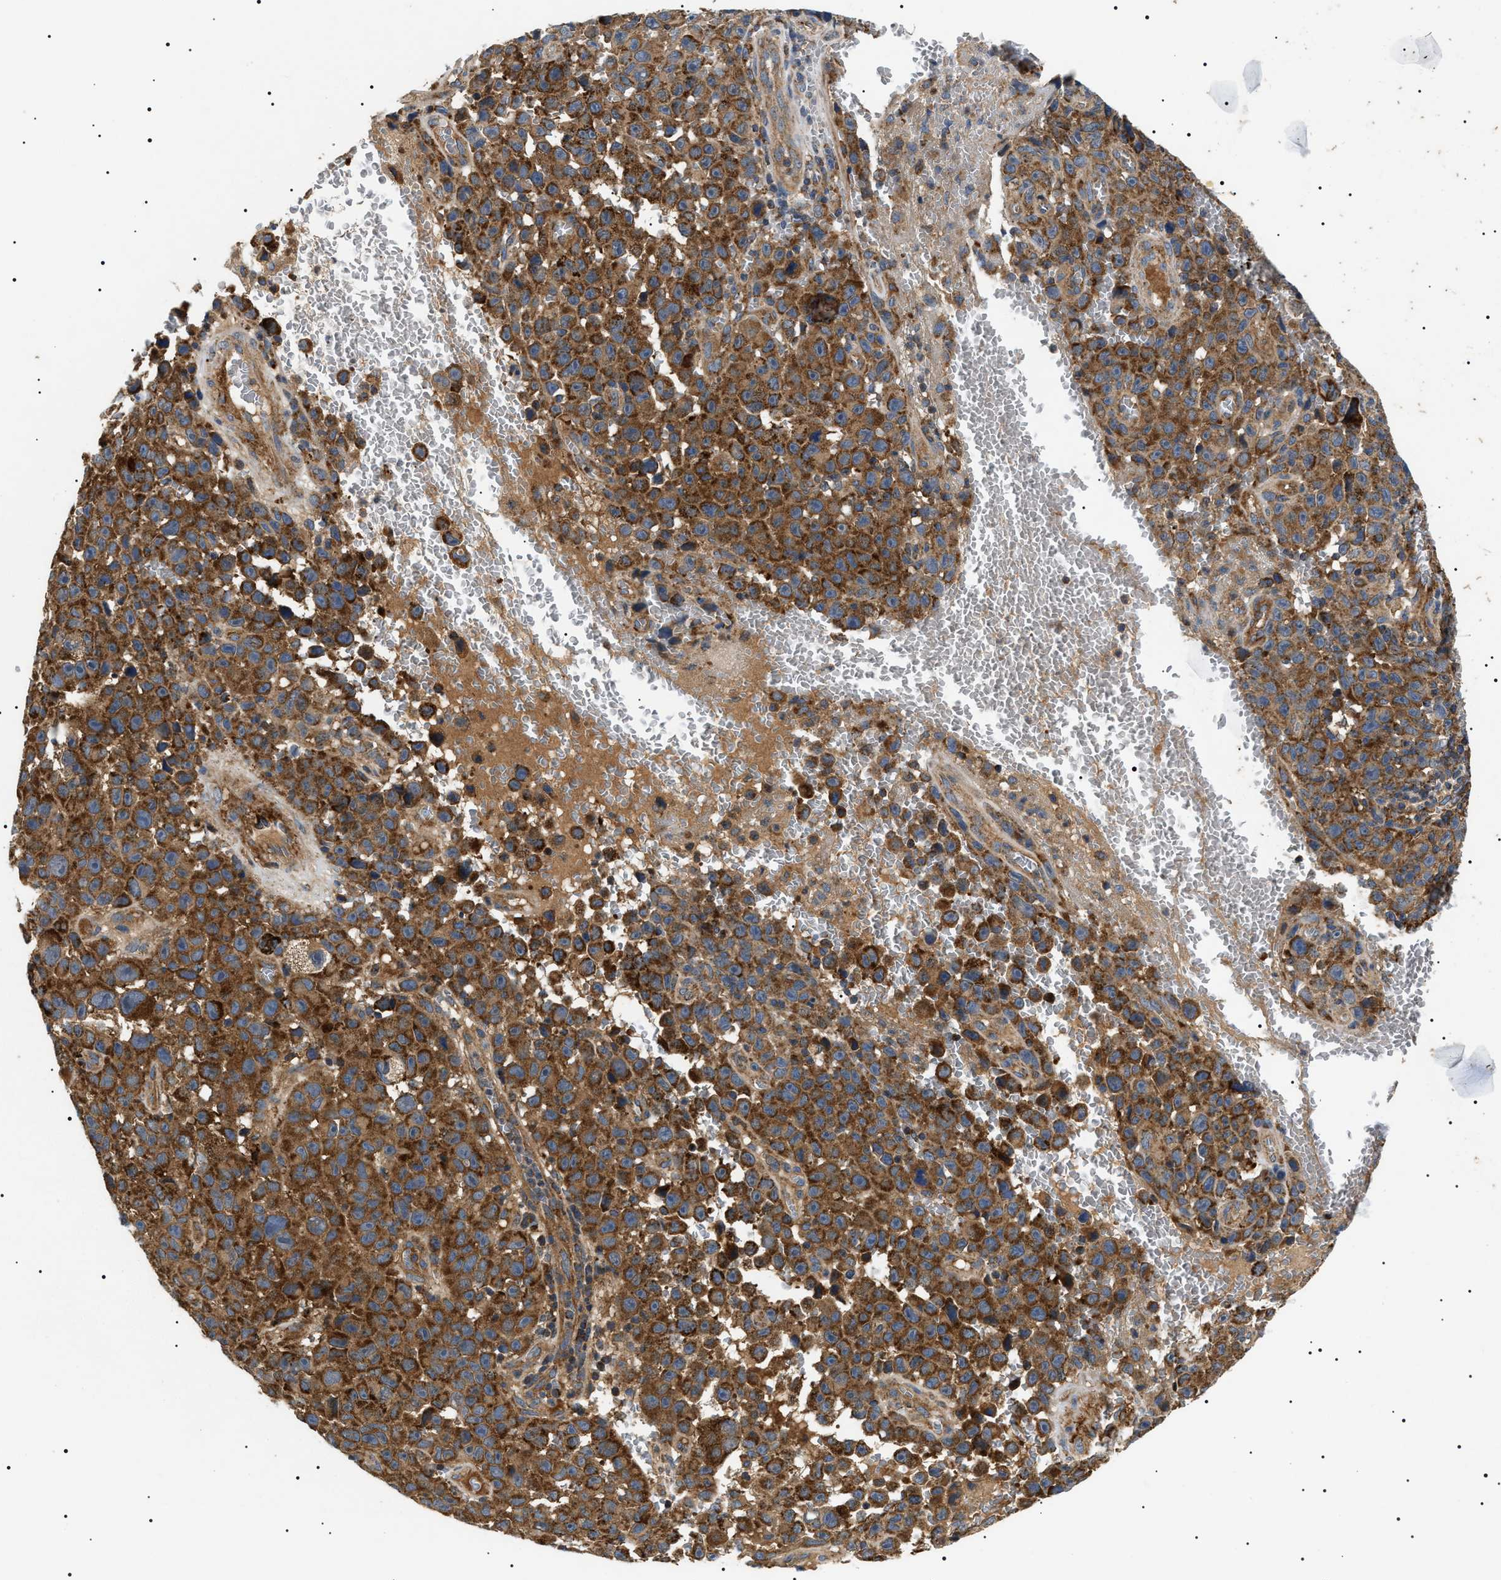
{"staining": {"intensity": "strong", "quantity": ">75%", "location": "cytoplasmic/membranous"}, "tissue": "melanoma", "cell_type": "Tumor cells", "image_type": "cancer", "snomed": [{"axis": "morphology", "description": "Malignant melanoma, NOS"}, {"axis": "topography", "description": "Skin"}], "caption": "Immunohistochemistry (DAB (3,3'-diaminobenzidine)) staining of malignant melanoma reveals strong cytoplasmic/membranous protein staining in about >75% of tumor cells.", "gene": "OXSM", "patient": {"sex": "female", "age": 82}}